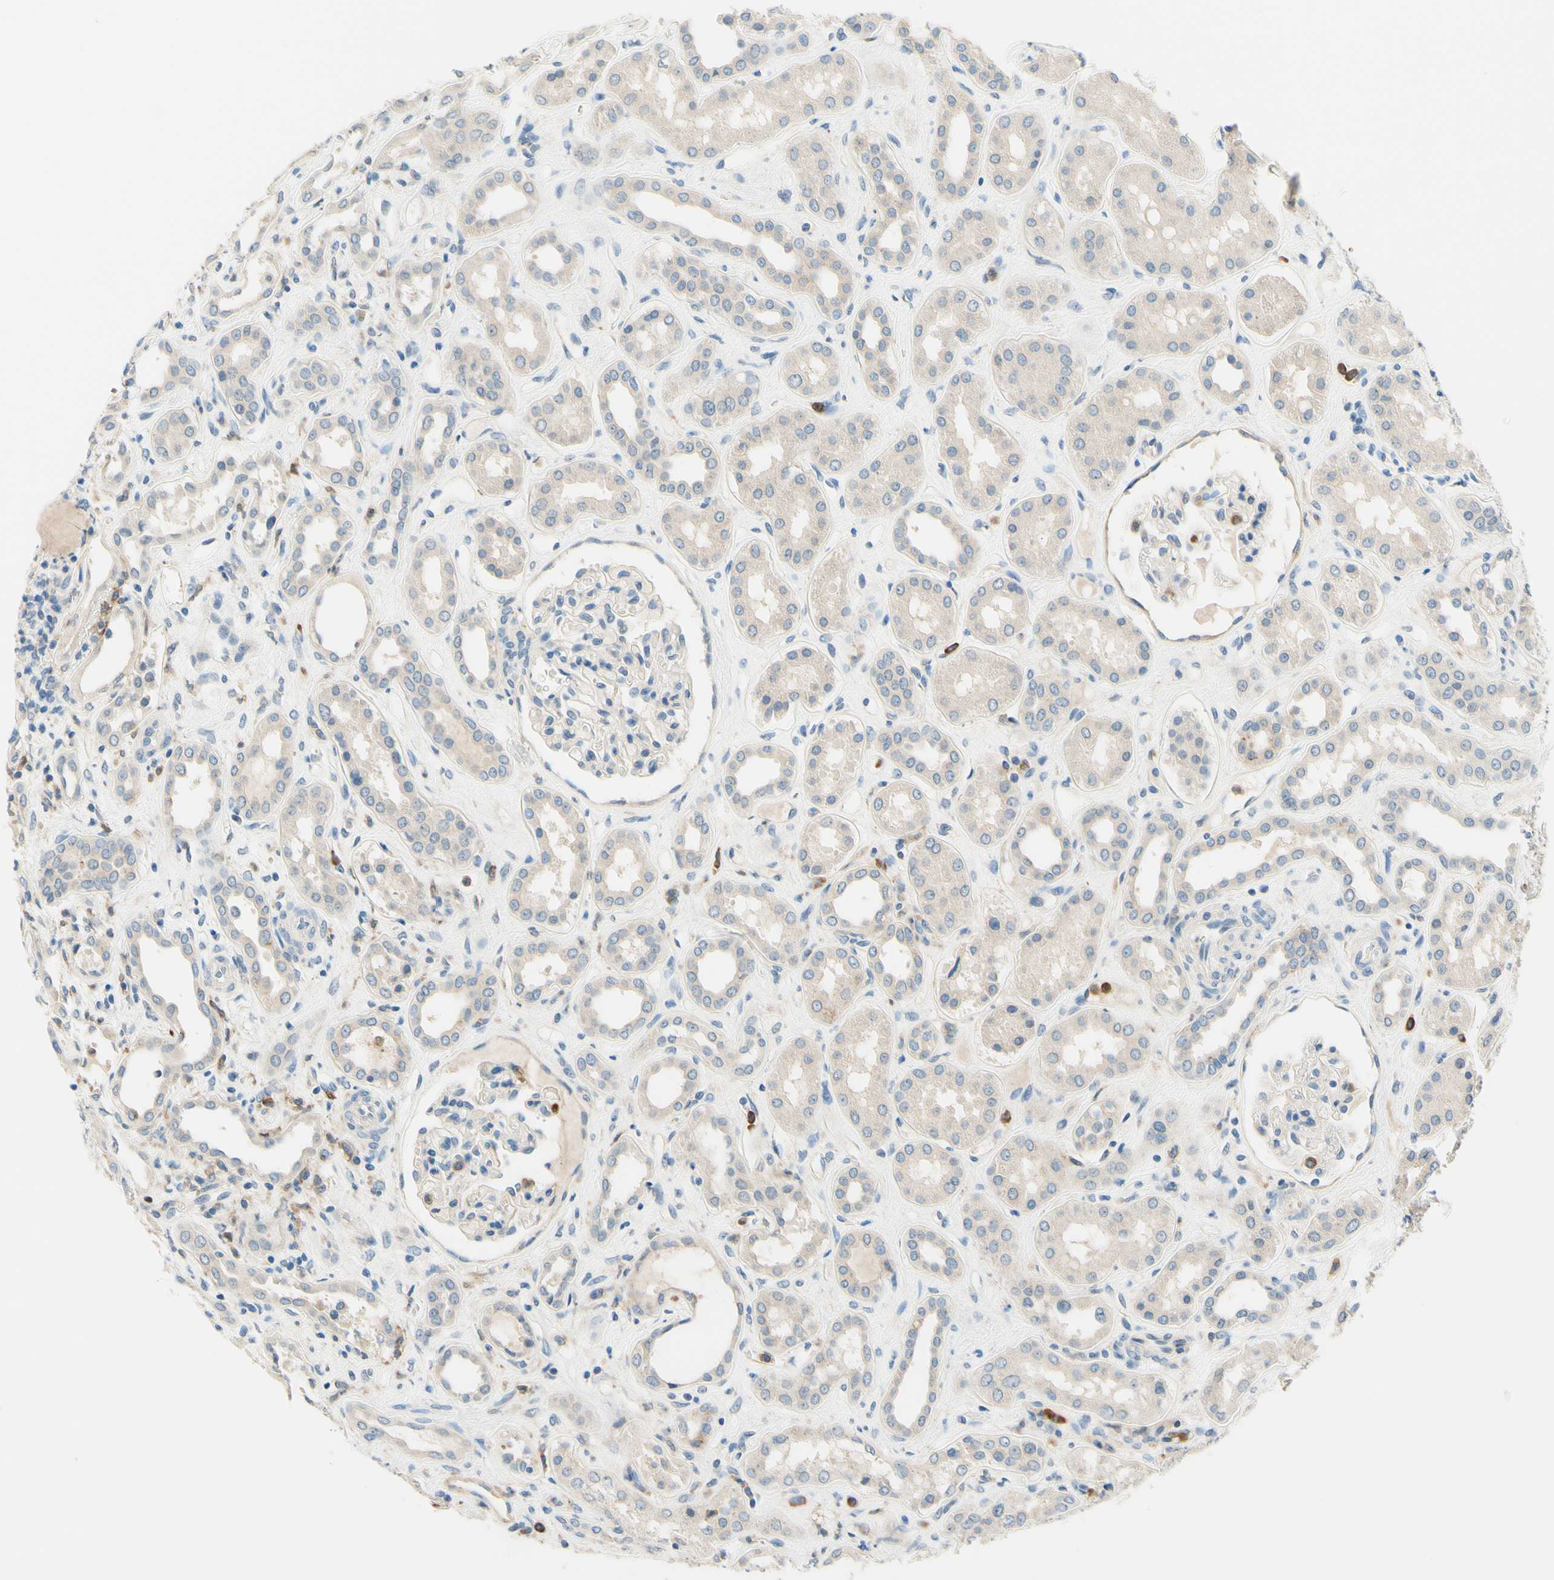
{"staining": {"intensity": "negative", "quantity": "none", "location": "none"}, "tissue": "kidney", "cell_type": "Cells in glomeruli", "image_type": "normal", "snomed": [{"axis": "morphology", "description": "Normal tissue, NOS"}, {"axis": "topography", "description": "Kidney"}], "caption": "Kidney stained for a protein using IHC displays no expression cells in glomeruli.", "gene": "SIGLEC9", "patient": {"sex": "male", "age": 59}}